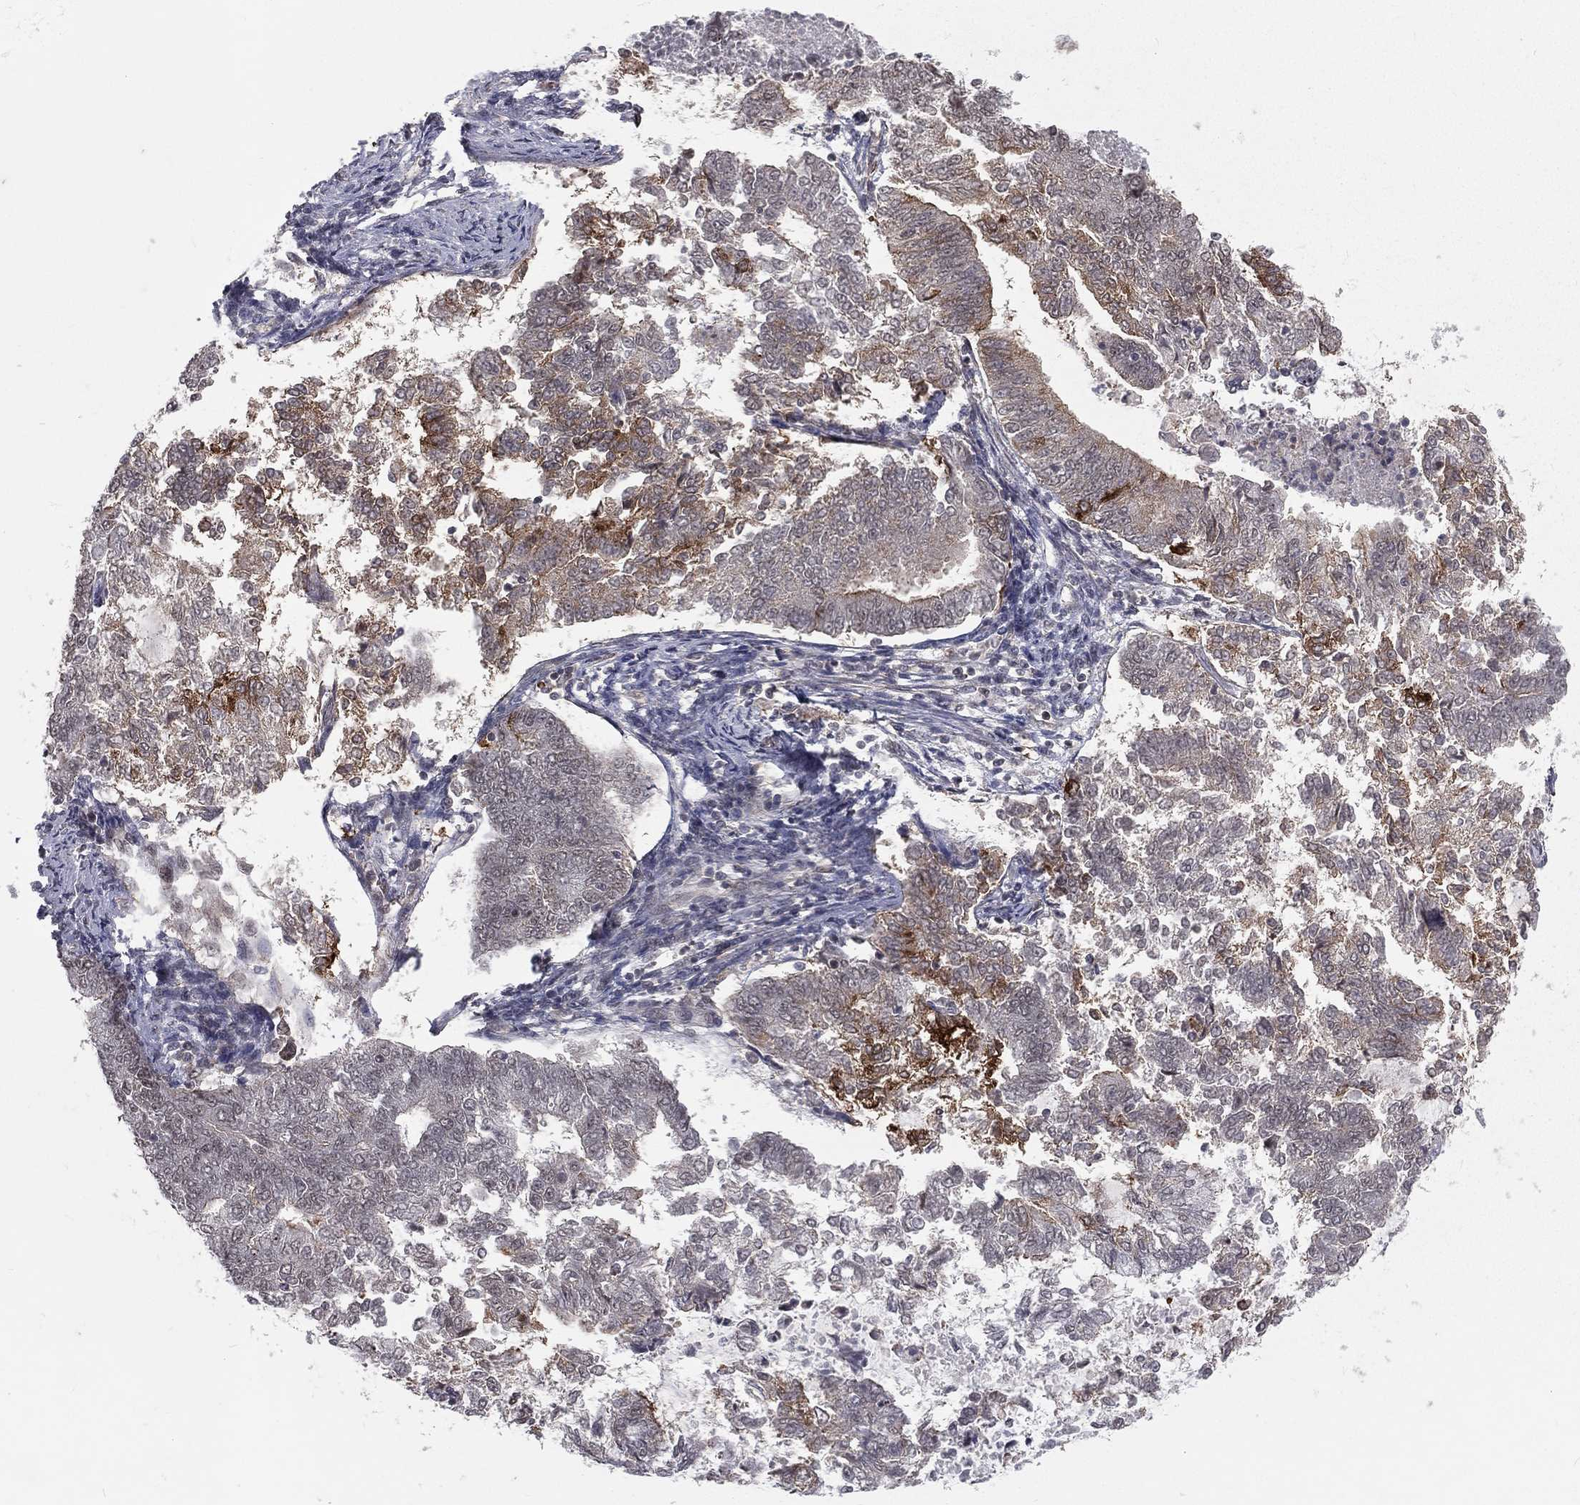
{"staining": {"intensity": "moderate", "quantity": "<25%", "location": "cytoplasmic/membranous"}, "tissue": "endometrial cancer", "cell_type": "Tumor cells", "image_type": "cancer", "snomed": [{"axis": "morphology", "description": "Adenocarcinoma, NOS"}, {"axis": "topography", "description": "Endometrium"}], "caption": "Endometrial adenocarcinoma stained with a protein marker shows moderate staining in tumor cells.", "gene": "MORC2", "patient": {"sex": "female", "age": 65}}